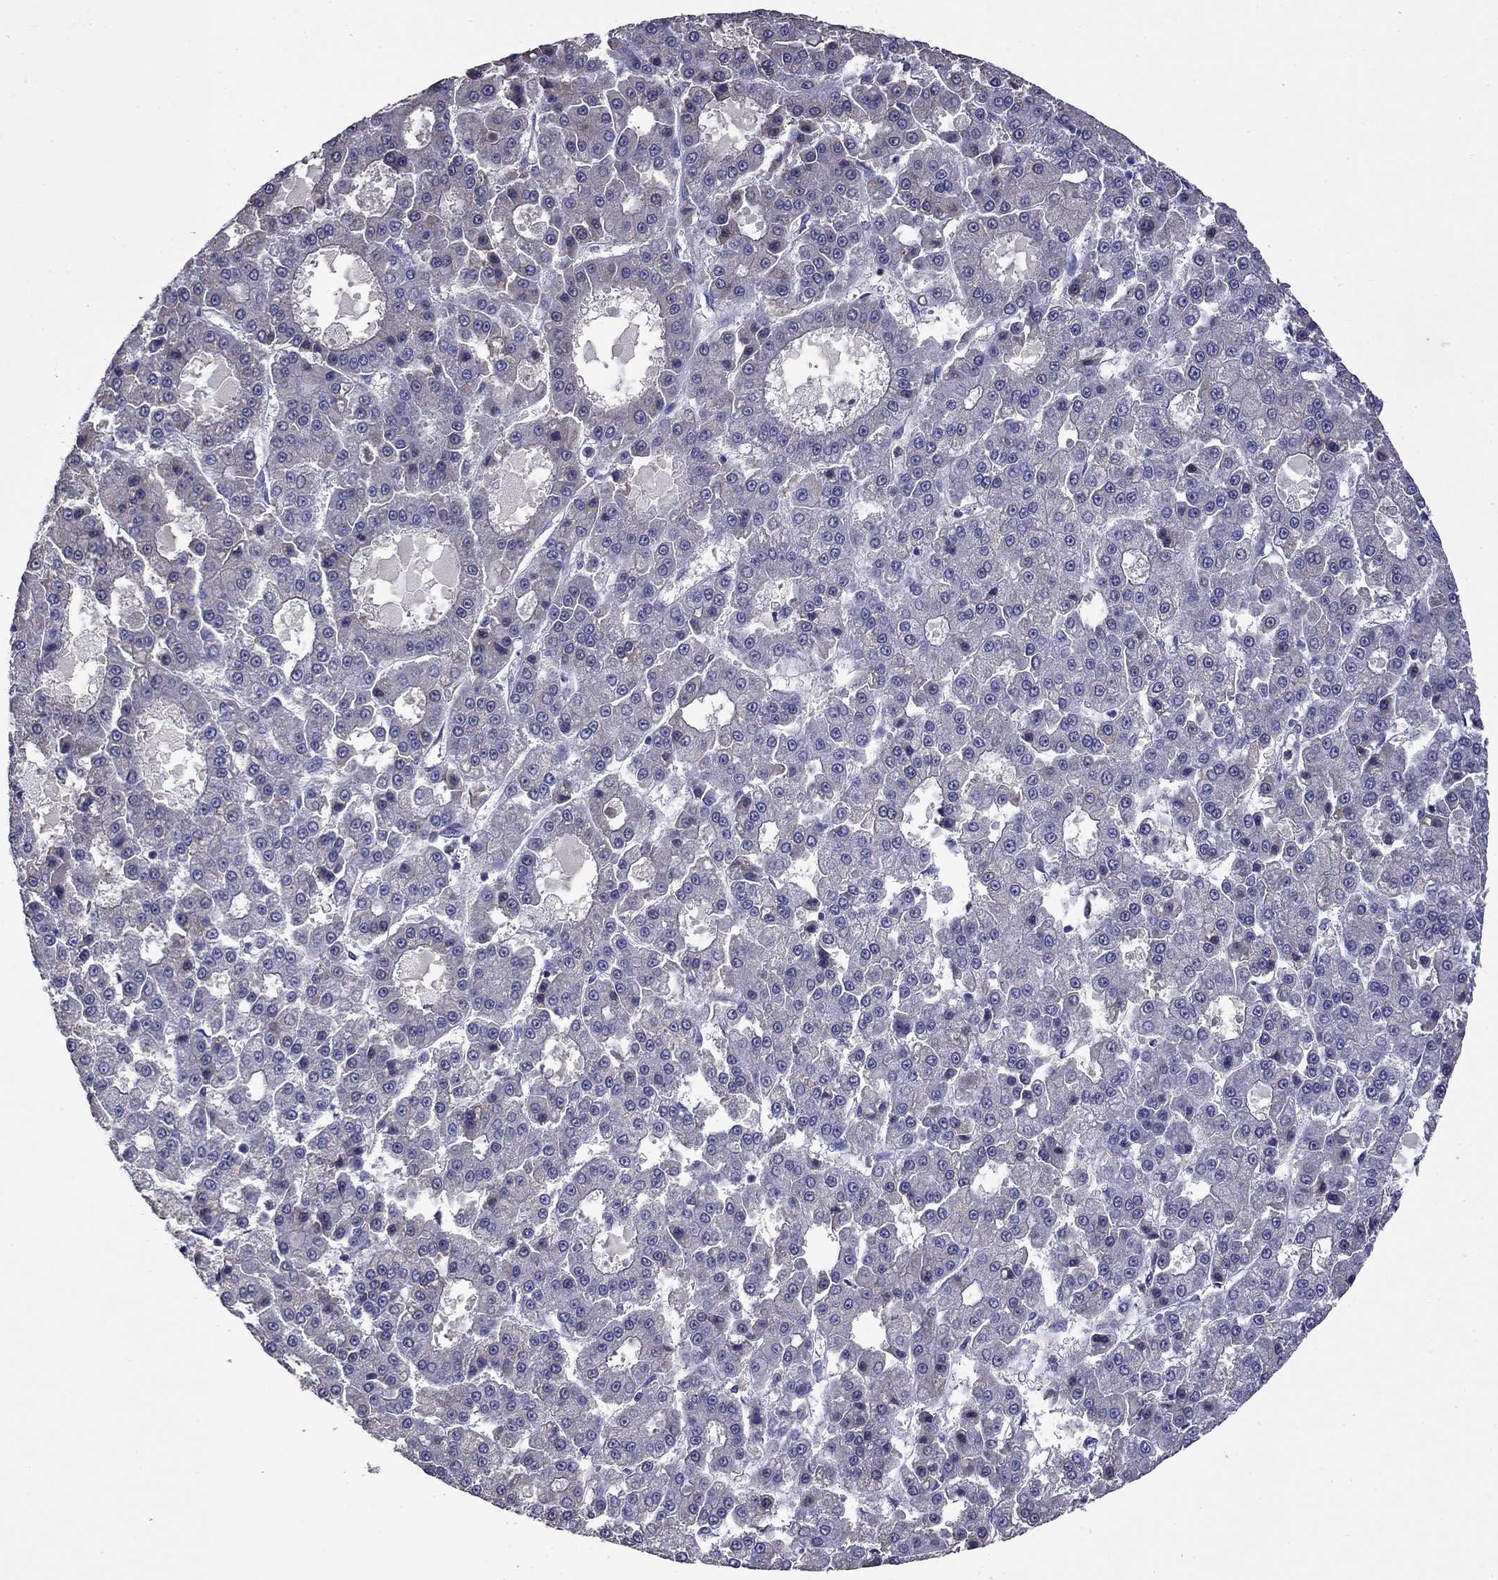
{"staining": {"intensity": "negative", "quantity": "none", "location": "none"}, "tissue": "liver cancer", "cell_type": "Tumor cells", "image_type": "cancer", "snomed": [{"axis": "morphology", "description": "Carcinoma, Hepatocellular, NOS"}, {"axis": "topography", "description": "Liver"}], "caption": "High magnification brightfield microscopy of hepatocellular carcinoma (liver) stained with DAB (brown) and counterstained with hematoxylin (blue): tumor cells show no significant positivity.", "gene": "CFAP119", "patient": {"sex": "male", "age": 70}}